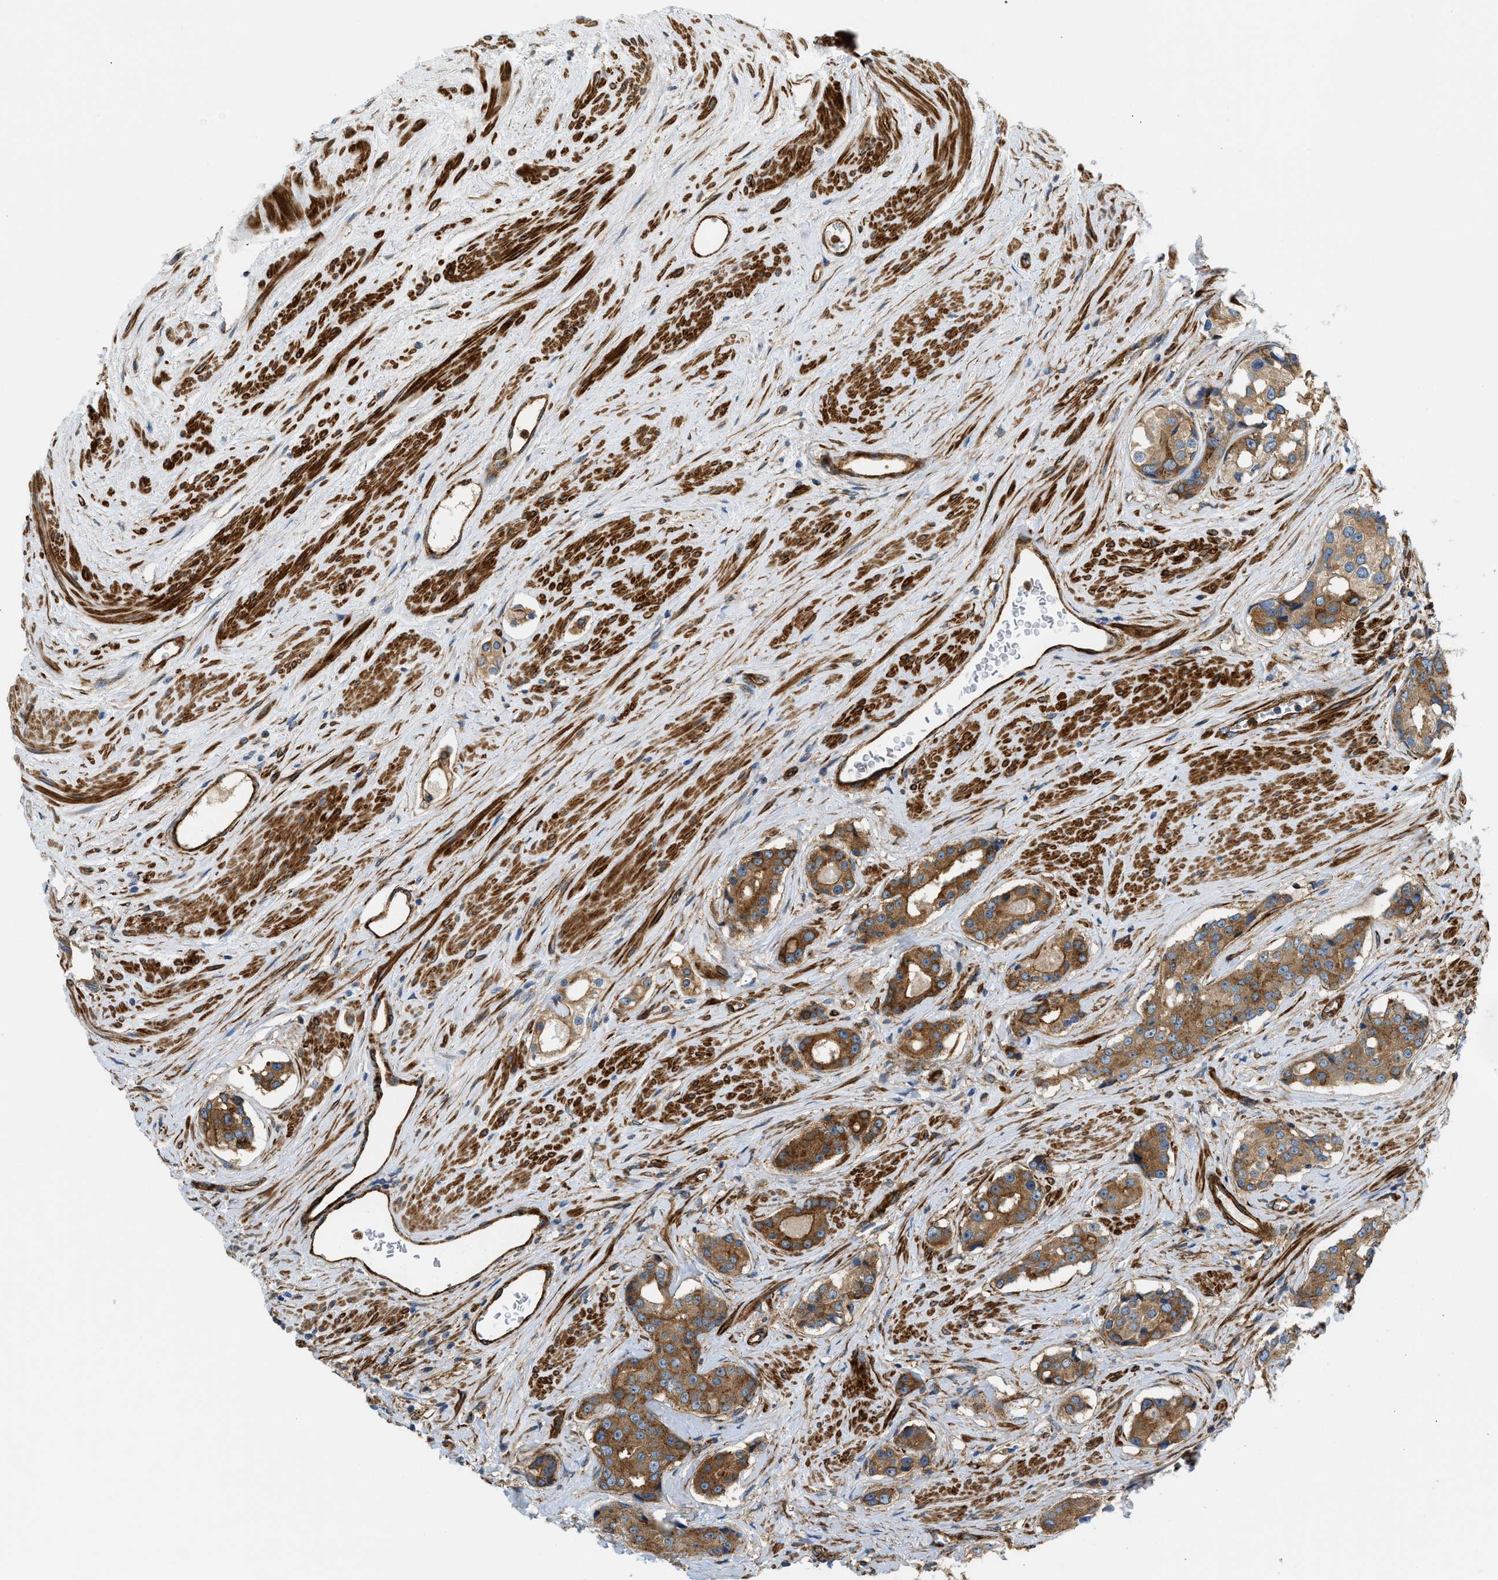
{"staining": {"intensity": "strong", "quantity": ">75%", "location": "cytoplasmic/membranous"}, "tissue": "prostate cancer", "cell_type": "Tumor cells", "image_type": "cancer", "snomed": [{"axis": "morphology", "description": "Adenocarcinoma, High grade"}, {"axis": "topography", "description": "Prostate"}], "caption": "Prostate cancer (high-grade adenocarcinoma) stained with immunohistochemistry (IHC) shows strong cytoplasmic/membranous expression in approximately >75% of tumor cells.", "gene": "HIP1", "patient": {"sex": "male", "age": 71}}